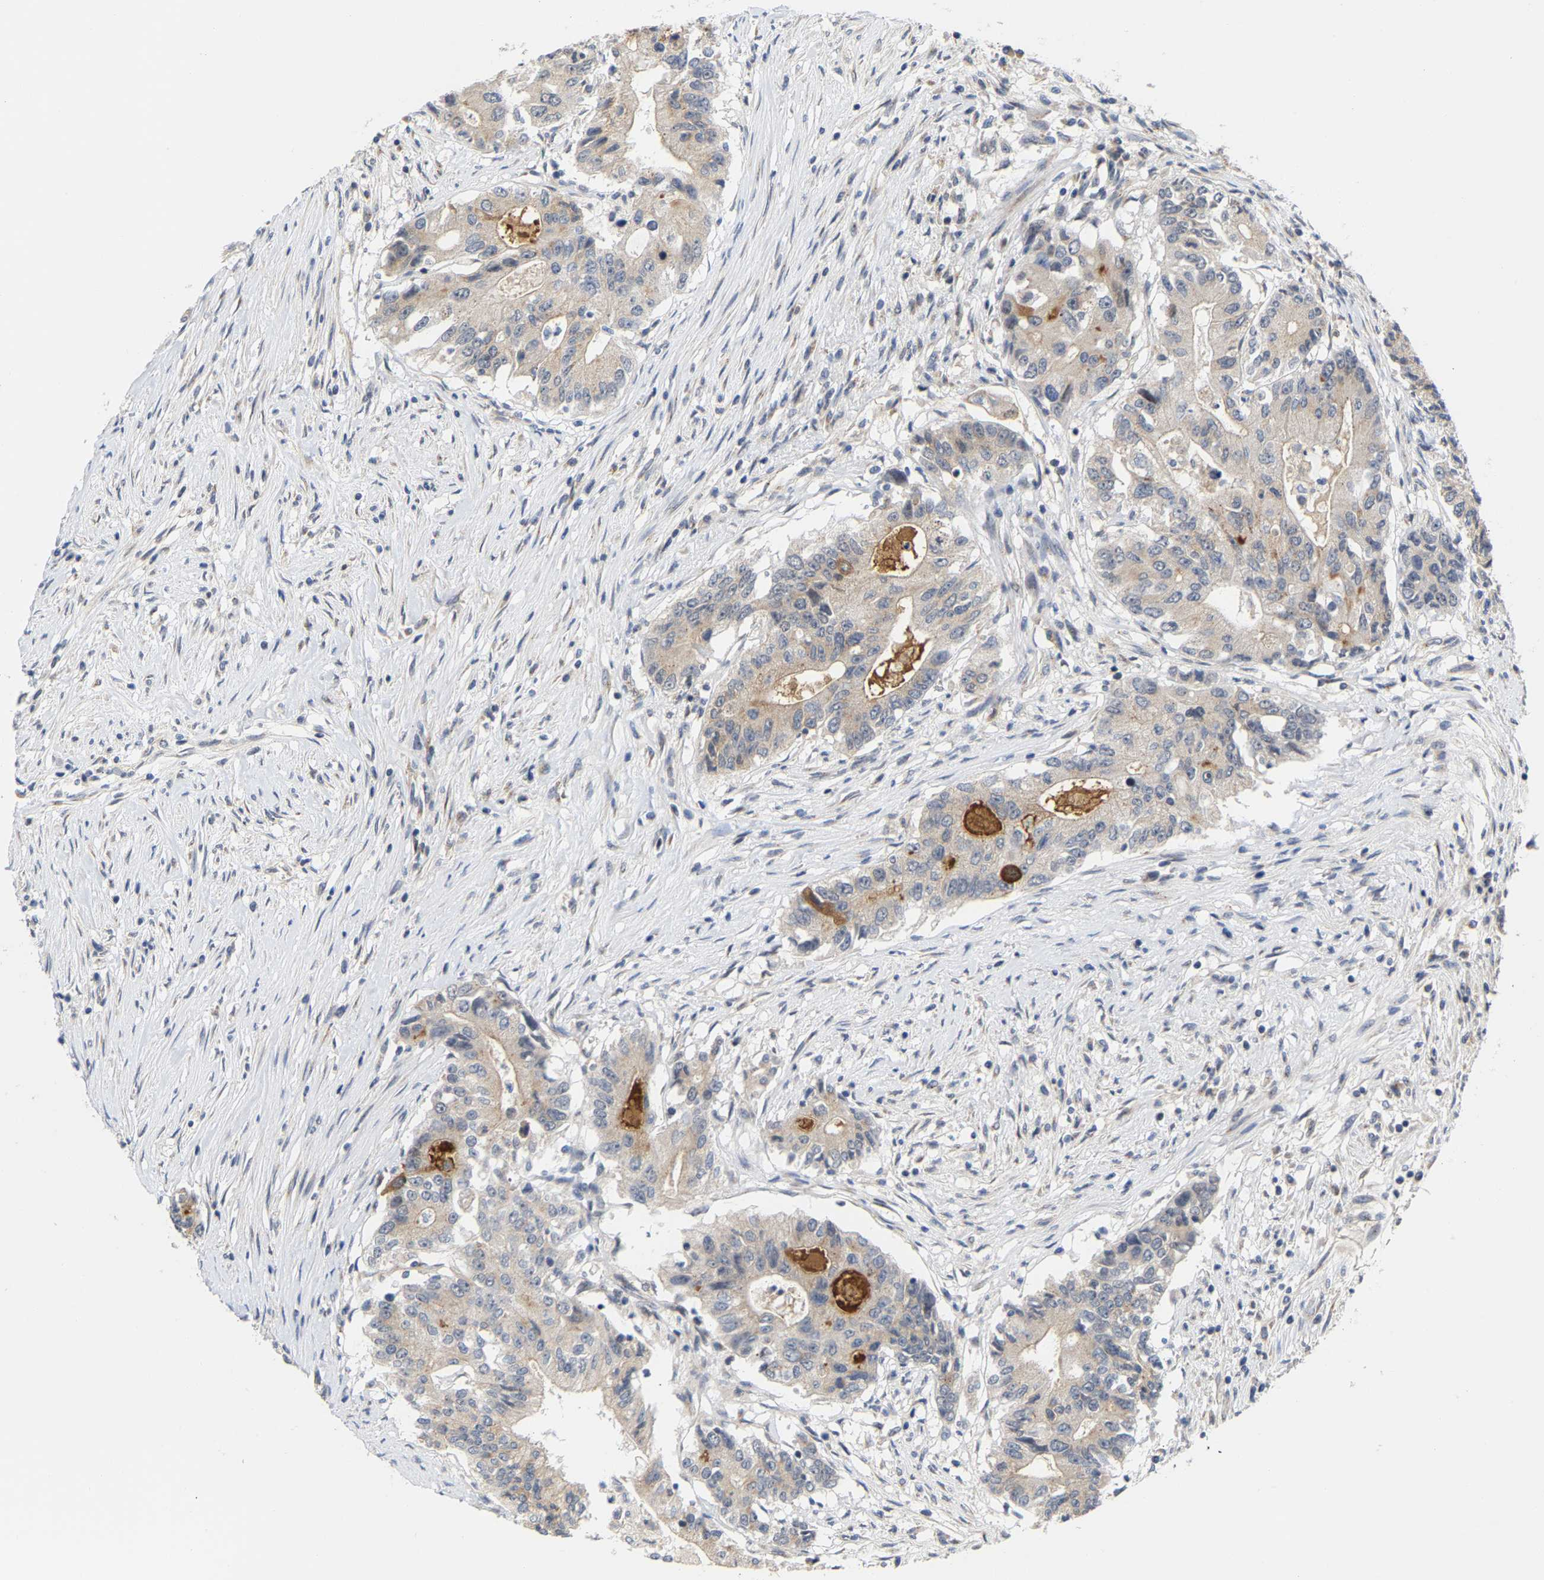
{"staining": {"intensity": "weak", "quantity": ">75%", "location": "cytoplasmic/membranous"}, "tissue": "colorectal cancer", "cell_type": "Tumor cells", "image_type": "cancer", "snomed": [{"axis": "morphology", "description": "Adenocarcinoma, NOS"}, {"axis": "topography", "description": "Colon"}], "caption": "High-power microscopy captured an immunohistochemistry (IHC) photomicrograph of adenocarcinoma (colorectal), revealing weak cytoplasmic/membranous staining in about >75% of tumor cells.", "gene": "PCNT", "patient": {"sex": "female", "age": 77}}